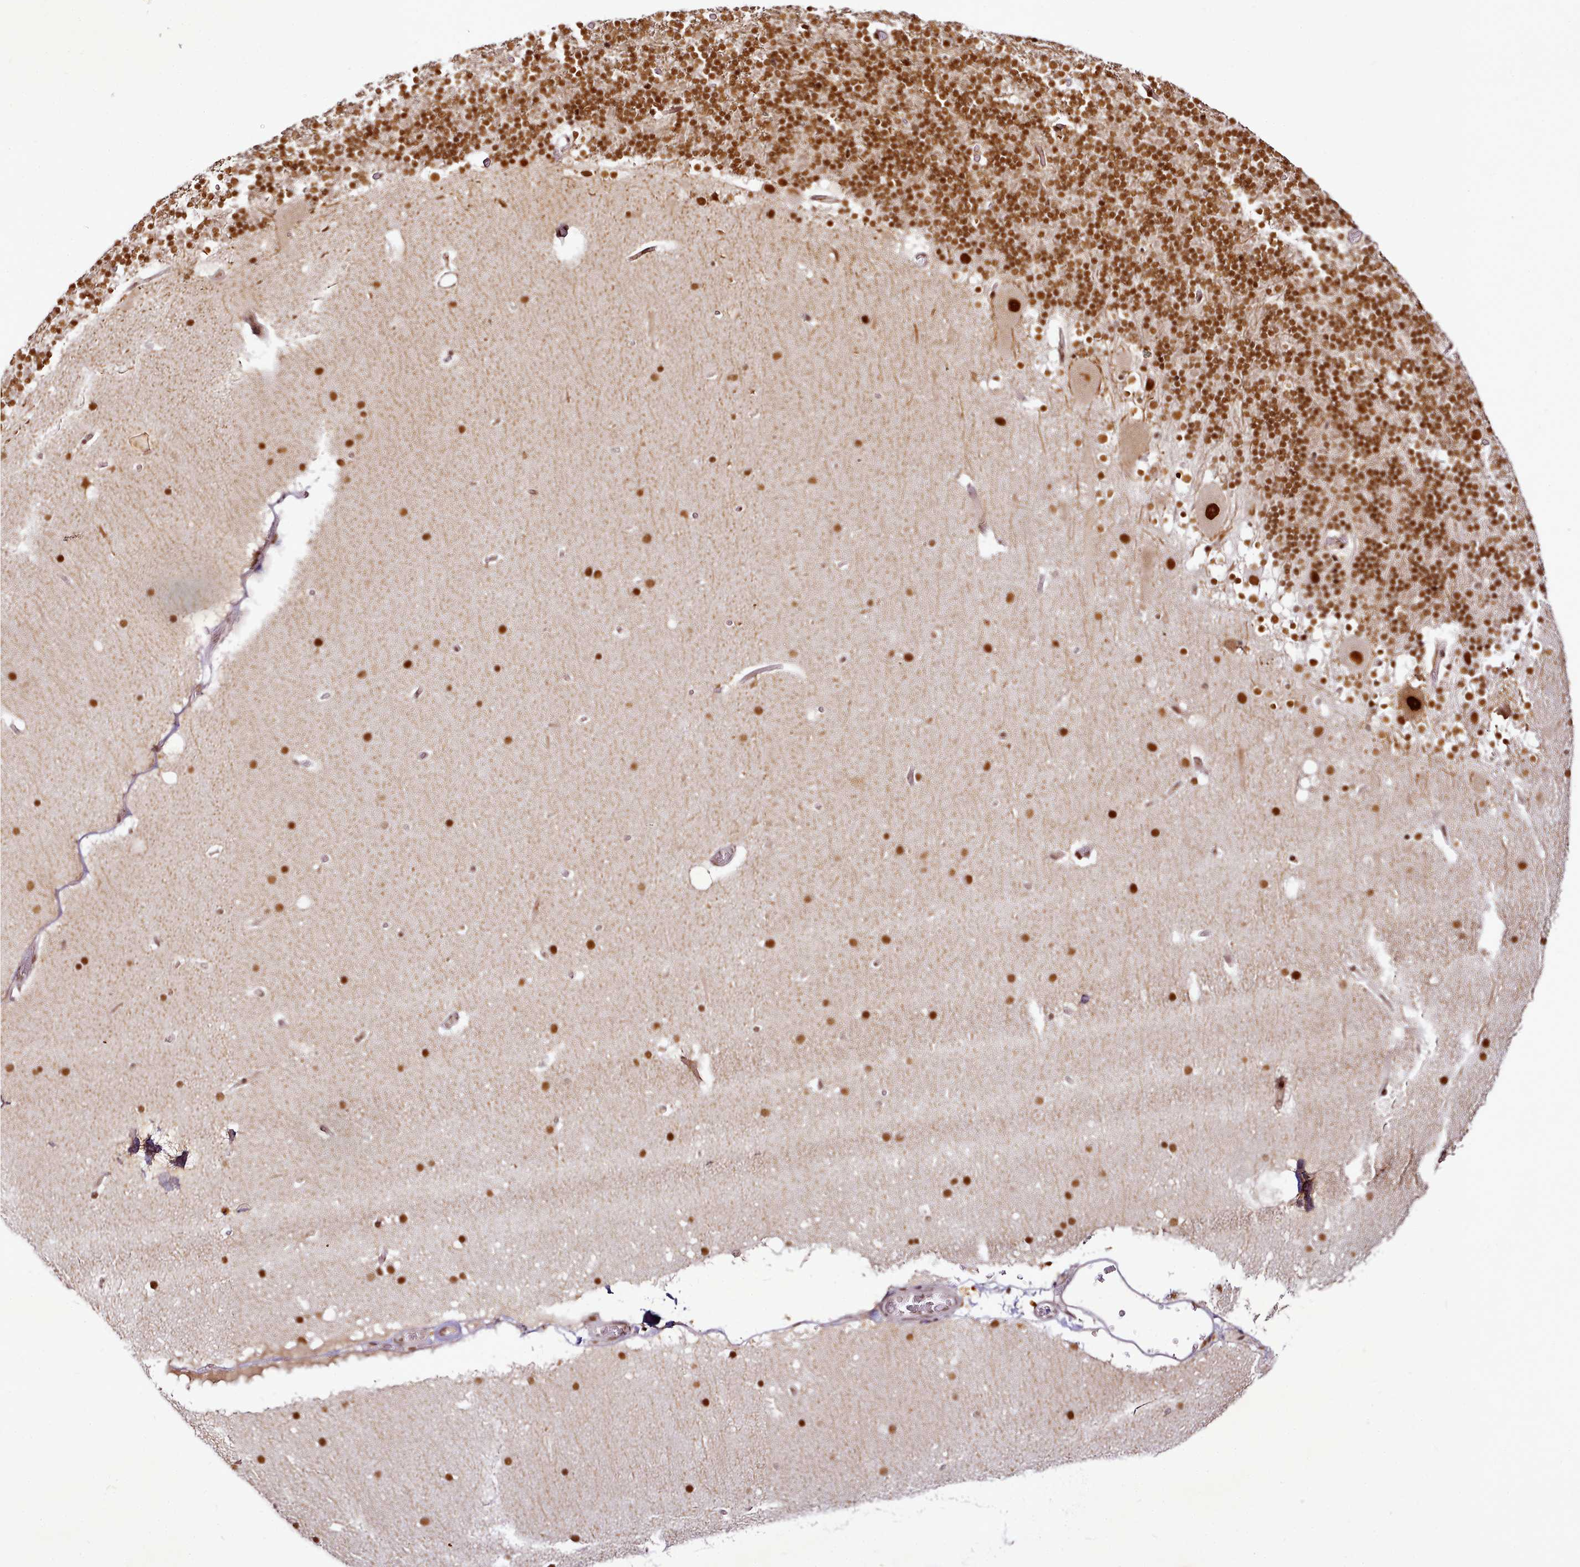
{"staining": {"intensity": "moderate", "quantity": ">75%", "location": "nuclear"}, "tissue": "cerebellum", "cell_type": "Cells in granular layer", "image_type": "normal", "snomed": [{"axis": "morphology", "description": "Normal tissue, NOS"}, {"axis": "topography", "description": "Cerebellum"}], "caption": "High-power microscopy captured an IHC image of benign cerebellum, revealing moderate nuclear positivity in about >75% of cells in granular layer. (Brightfield microscopy of DAB IHC at high magnification).", "gene": "SYT15B", "patient": {"sex": "male", "age": 57}}